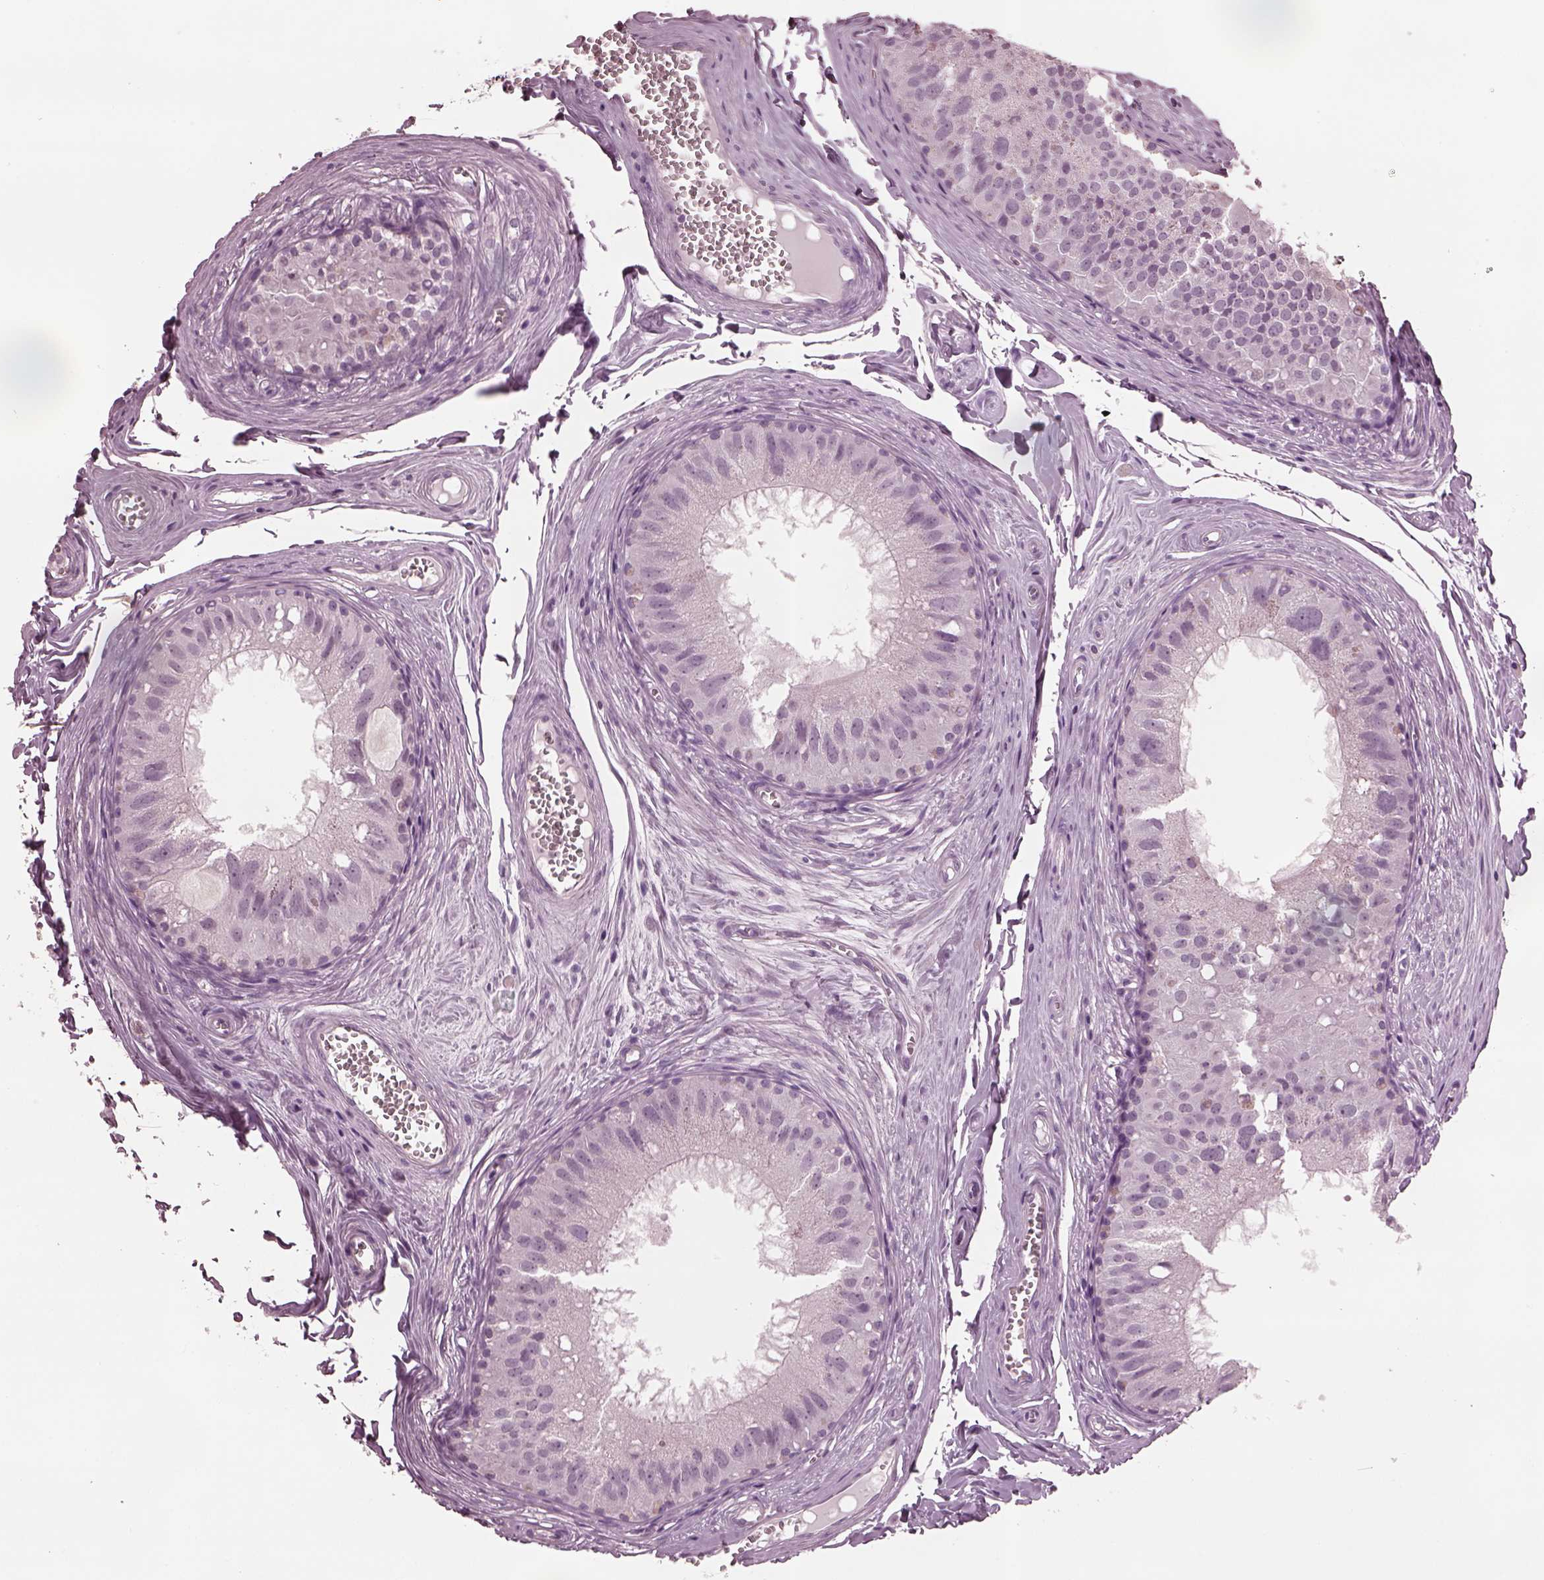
{"staining": {"intensity": "negative", "quantity": "none", "location": "none"}, "tissue": "epididymis", "cell_type": "Glandular cells", "image_type": "normal", "snomed": [{"axis": "morphology", "description": "Normal tissue, NOS"}, {"axis": "topography", "description": "Epididymis"}], "caption": "DAB (3,3'-diaminobenzidine) immunohistochemical staining of unremarkable human epididymis reveals no significant expression in glandular cells. The staining is performed using DAB (3,3'-diaminobenzidine) brown chromogen with nuclei counter-stained in using hematoxylin.", "gene": "SLC6A17", "patient": {"sex": "male", "age": 45}}